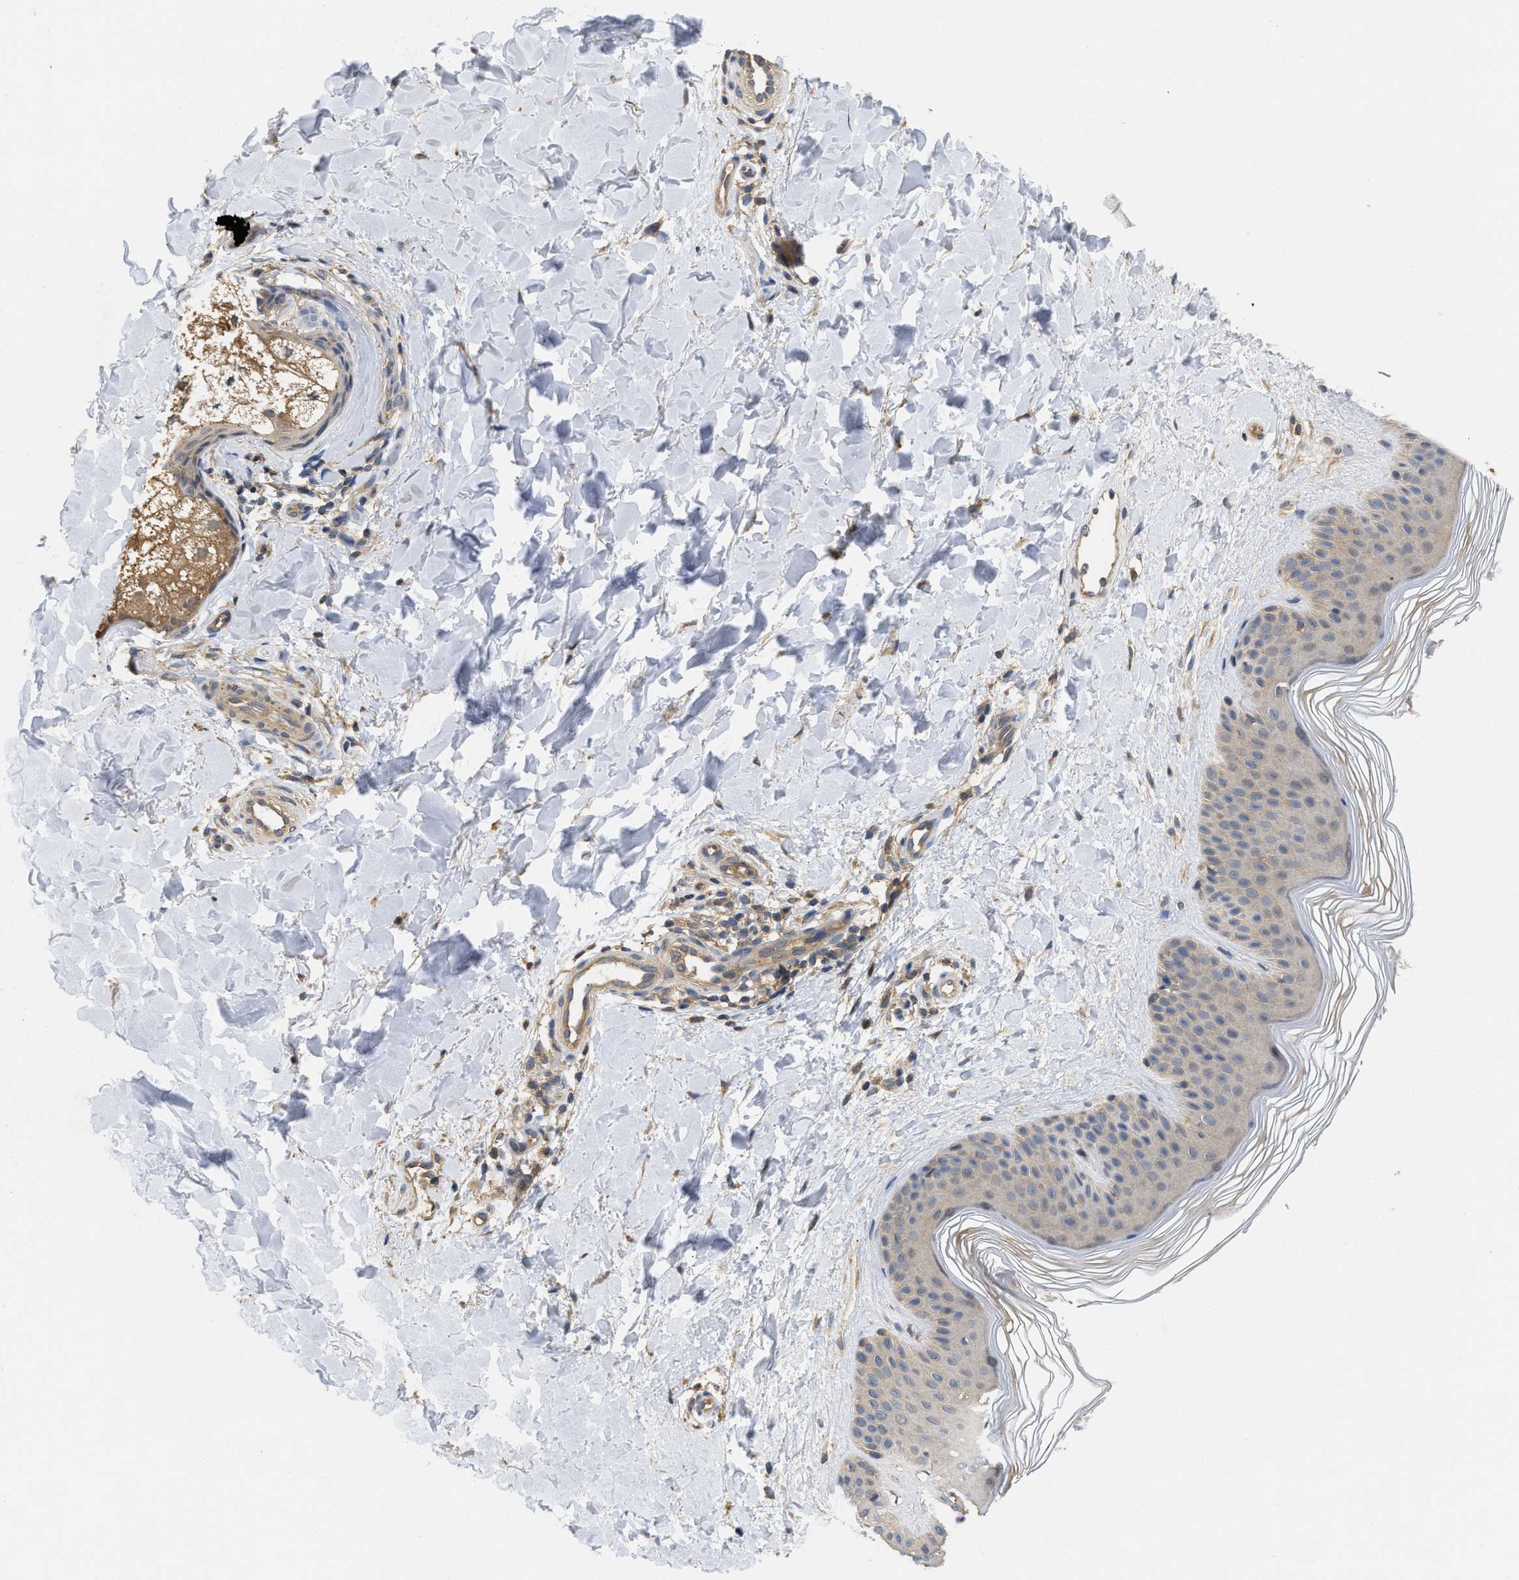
{"staining": {"intensity": "moderate", "quantity": ">75%", "location": "cytoplasmic/membranous"}, "tissue": "skin", "cell_type": "Fibroblasts", "image_type": "normal", "snomed": [{"axis": "morphology", "description": "Normal tissue, NOS"}, {"axis": "morphology", "description": "Malignant melanoma, Metastatic site"}, {"axis": "topography", "description": "Skin"}], "caption": "Protein expression analysis of benign human skin reveals moderate cytoplasmic/membranous staining in approximately >75% of fibroblasts. (DAB = brown stain, brightfield microscopy at high magnification).", "gene": "RNF216", "patient": {"sex": "male", "age": 41}}